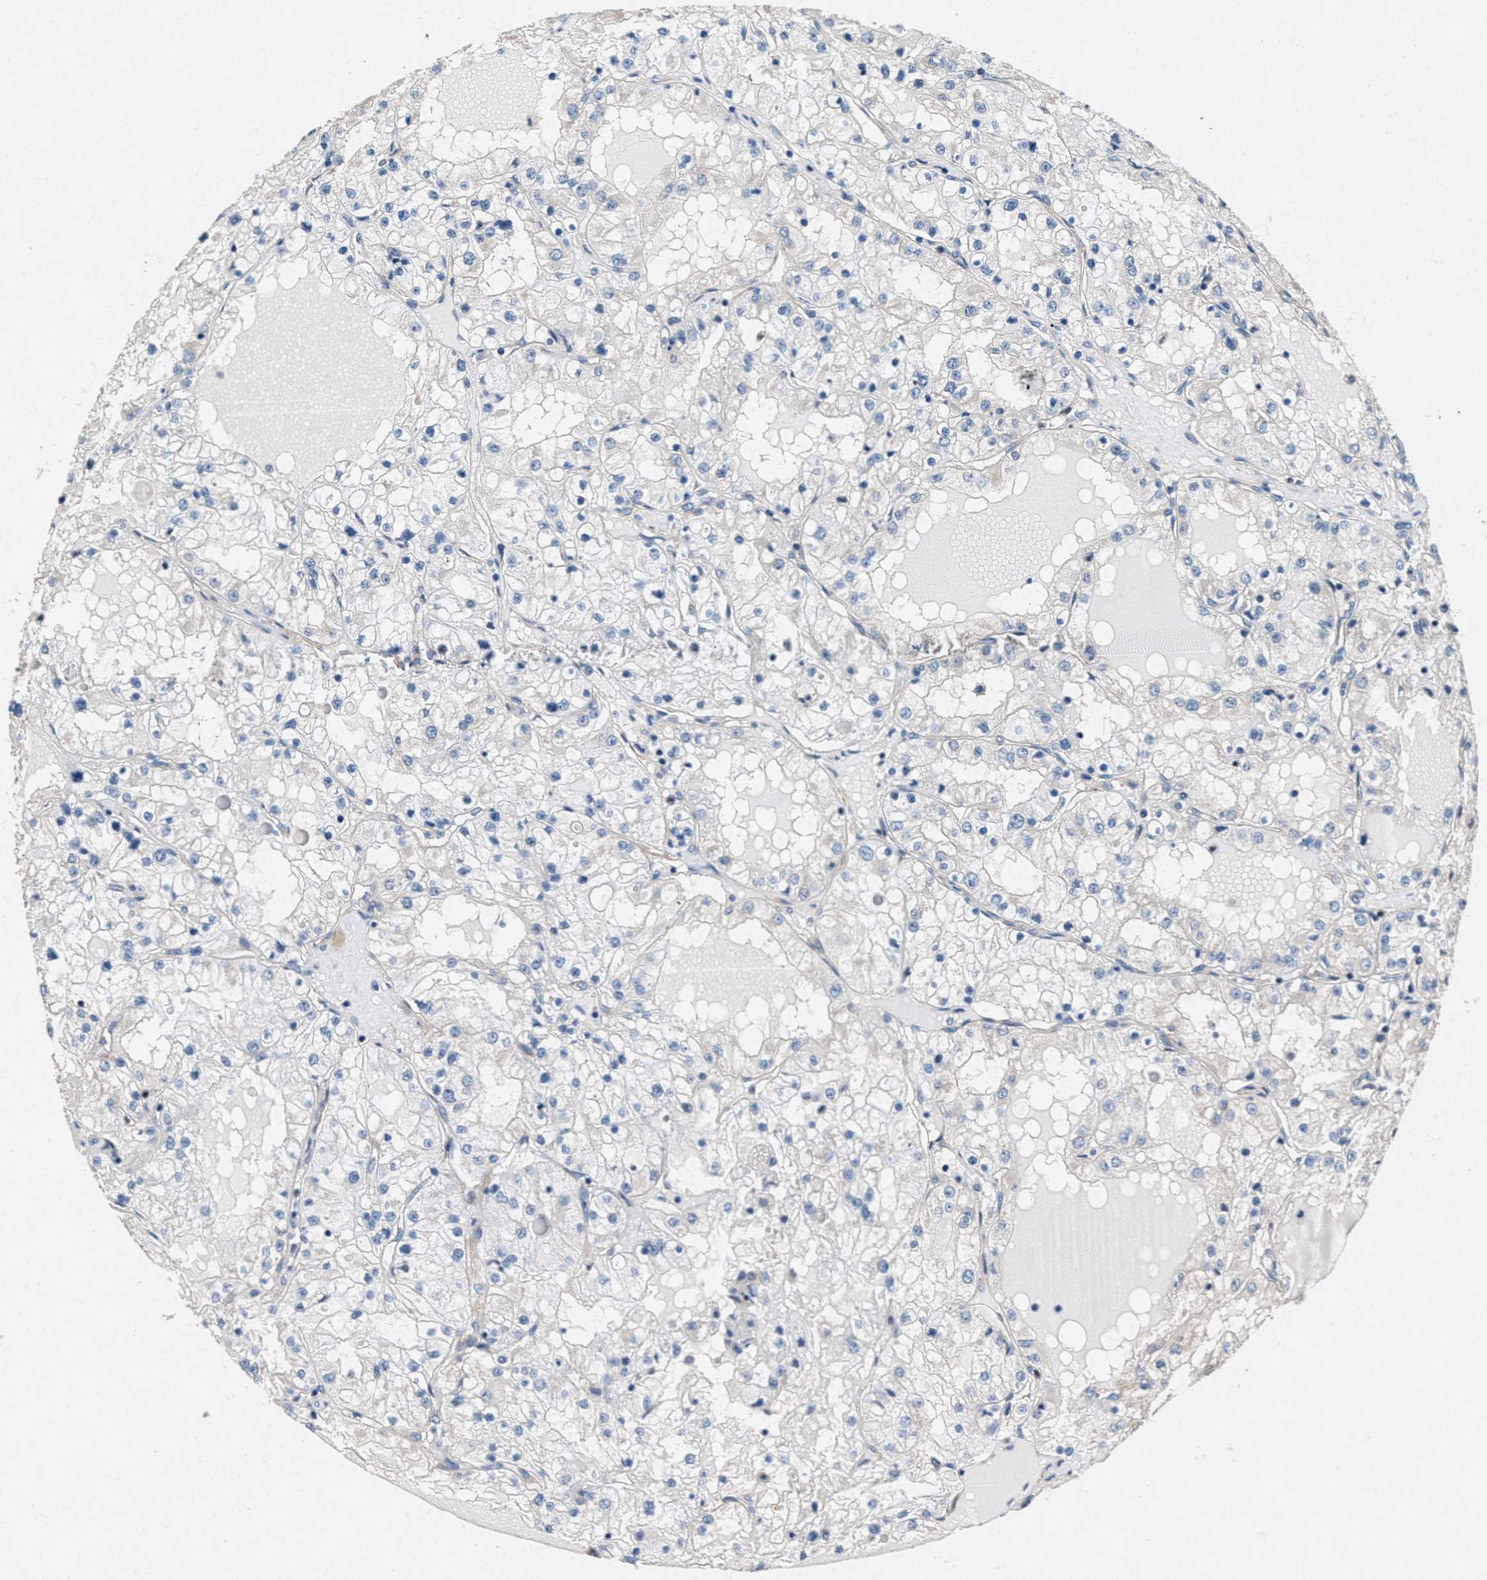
{"staining": {"intensity": "negative", "quantity": "none", "location": "none"}, "tissue": "renal cancer", "cell_type": "Tumor cells", "image_type": "cancer", "snomed": [{"axis": "morphology", "description": "Adenocarcinoma, NOS"}, {"axis": "topography", "description": "Kidney"}], "caption": "Immunohistochemistry image of human adenocarcinoma (renal) stained for a protein (brown), which exhibits no expression in tumor cells.", "gene": "TOMM70", "patient": {"sex": "male", "age": 68}}